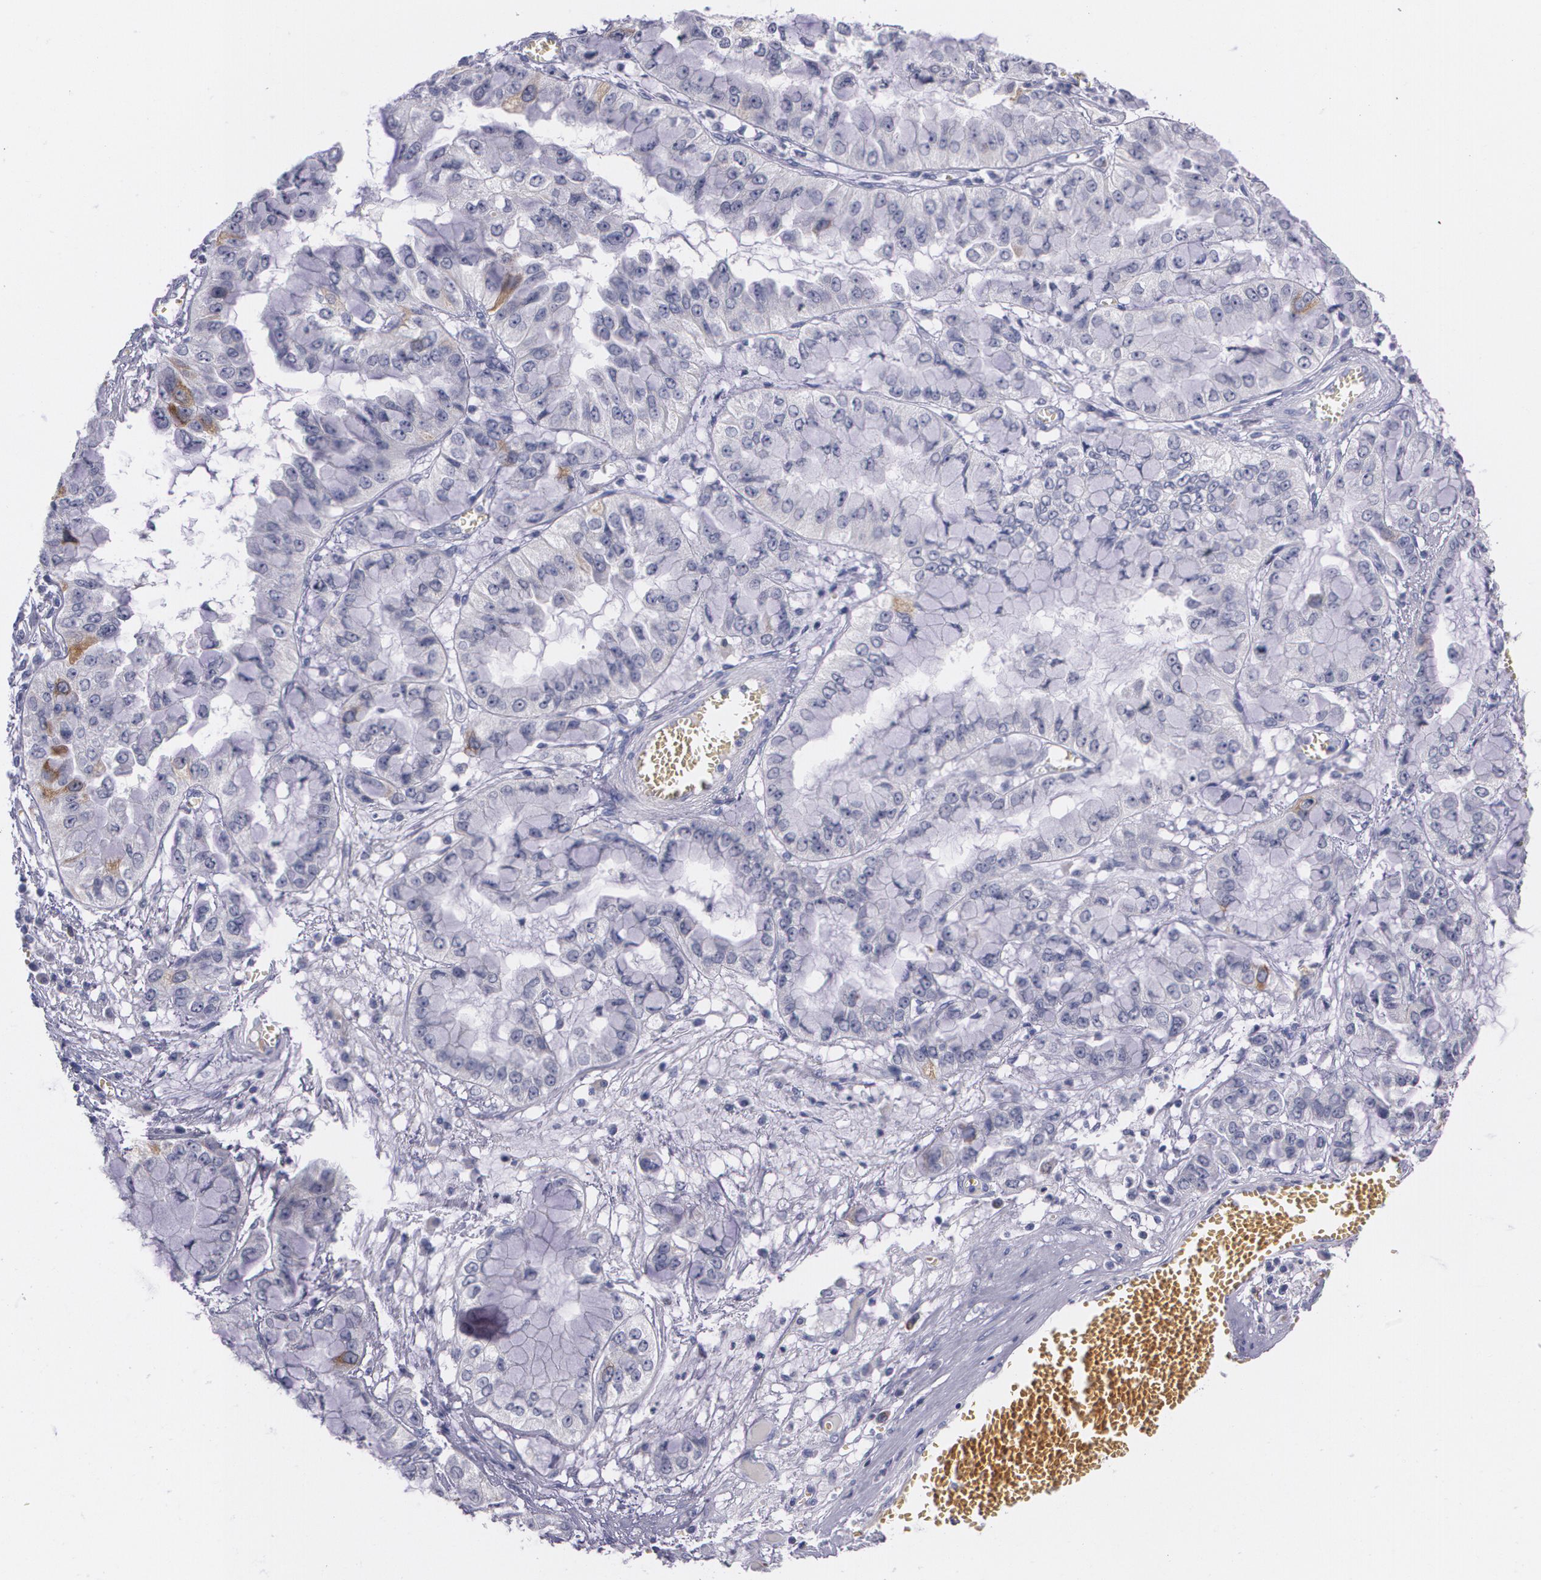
{"staining": {"intensity": "weak", "quantity": "<25%", "location": "cytoplasmic/membranous"}, "tissue": "liver cancer", "cell_type": "Tumor cells", "image_type": "cancer", "snomed": [{"axis": "morphology", "description": "Cholangiocarcinoma"}, {"axis": "topography", "description": "Liver"}], "caption": "Immunohistochemical staining of human liver cancer reveals no significant positivity in tumor cells.", "gene": "HMMR", "patient": {"sex": "female", "age": 79}}